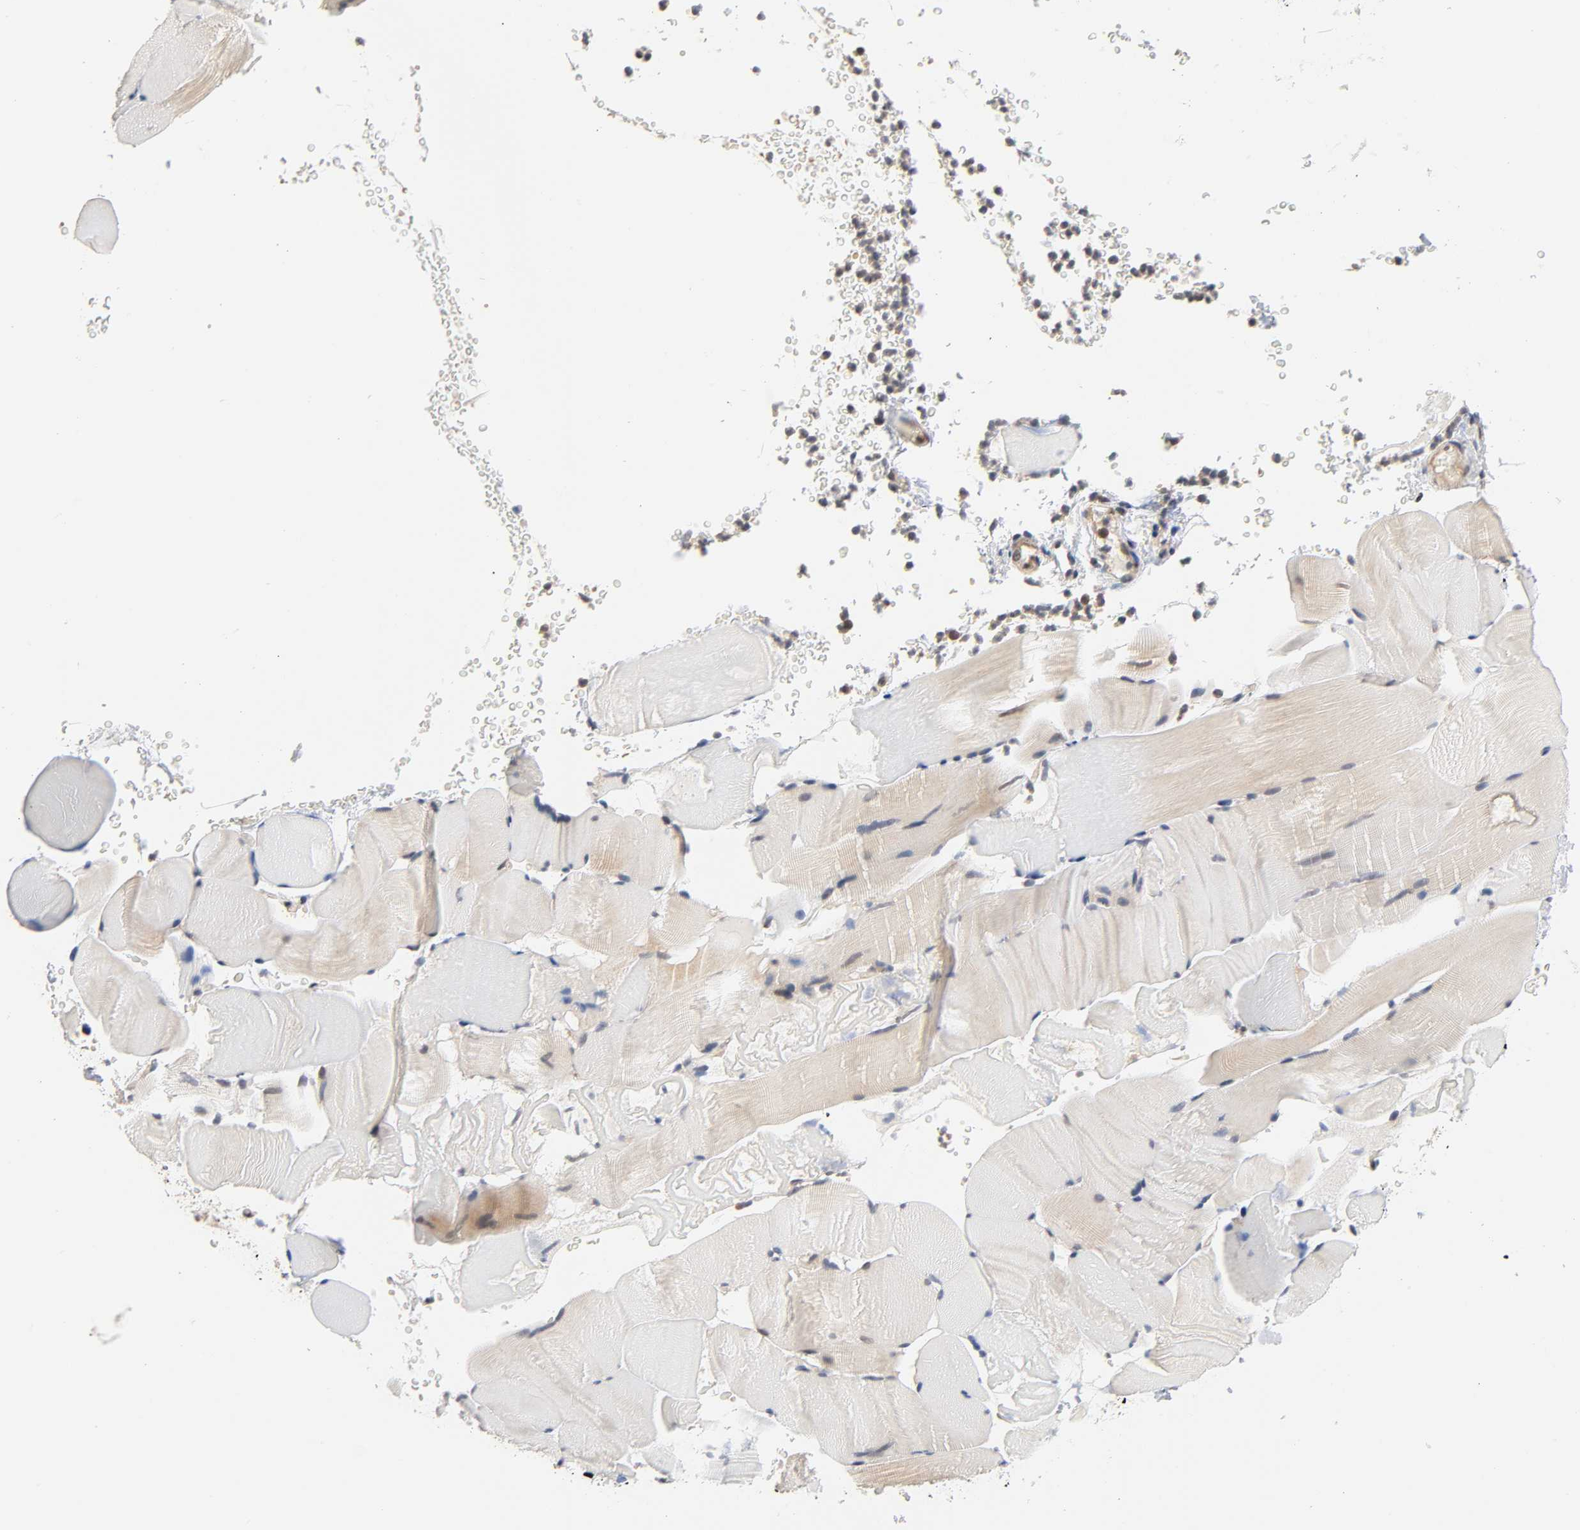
{"staining": {"intensity": "weak", "quantity": "<25%", "location": "cytoplasmic/membranous"}, "tissue": "skeletal muscle", "cell_type": "Myocytes", "image_type": "normal", "snomed": [{"axis": "morphology", "description": "Normal tissue, NOS"}, {"axis": "topography", "description": "Skeletal muscle"}], "caption": "Image shows no protein staining in myocytes of unremarkable skeletal muscle. (Stains: DAB (3,3'-diaminobenzidine) immunohistochemistry (IHC) with hematoxylin counter stain, Microscopy: brightfield microscopy at high magnification).", "gene": "PRKAB1", "patient": {"sex": "male", "age": 62}}